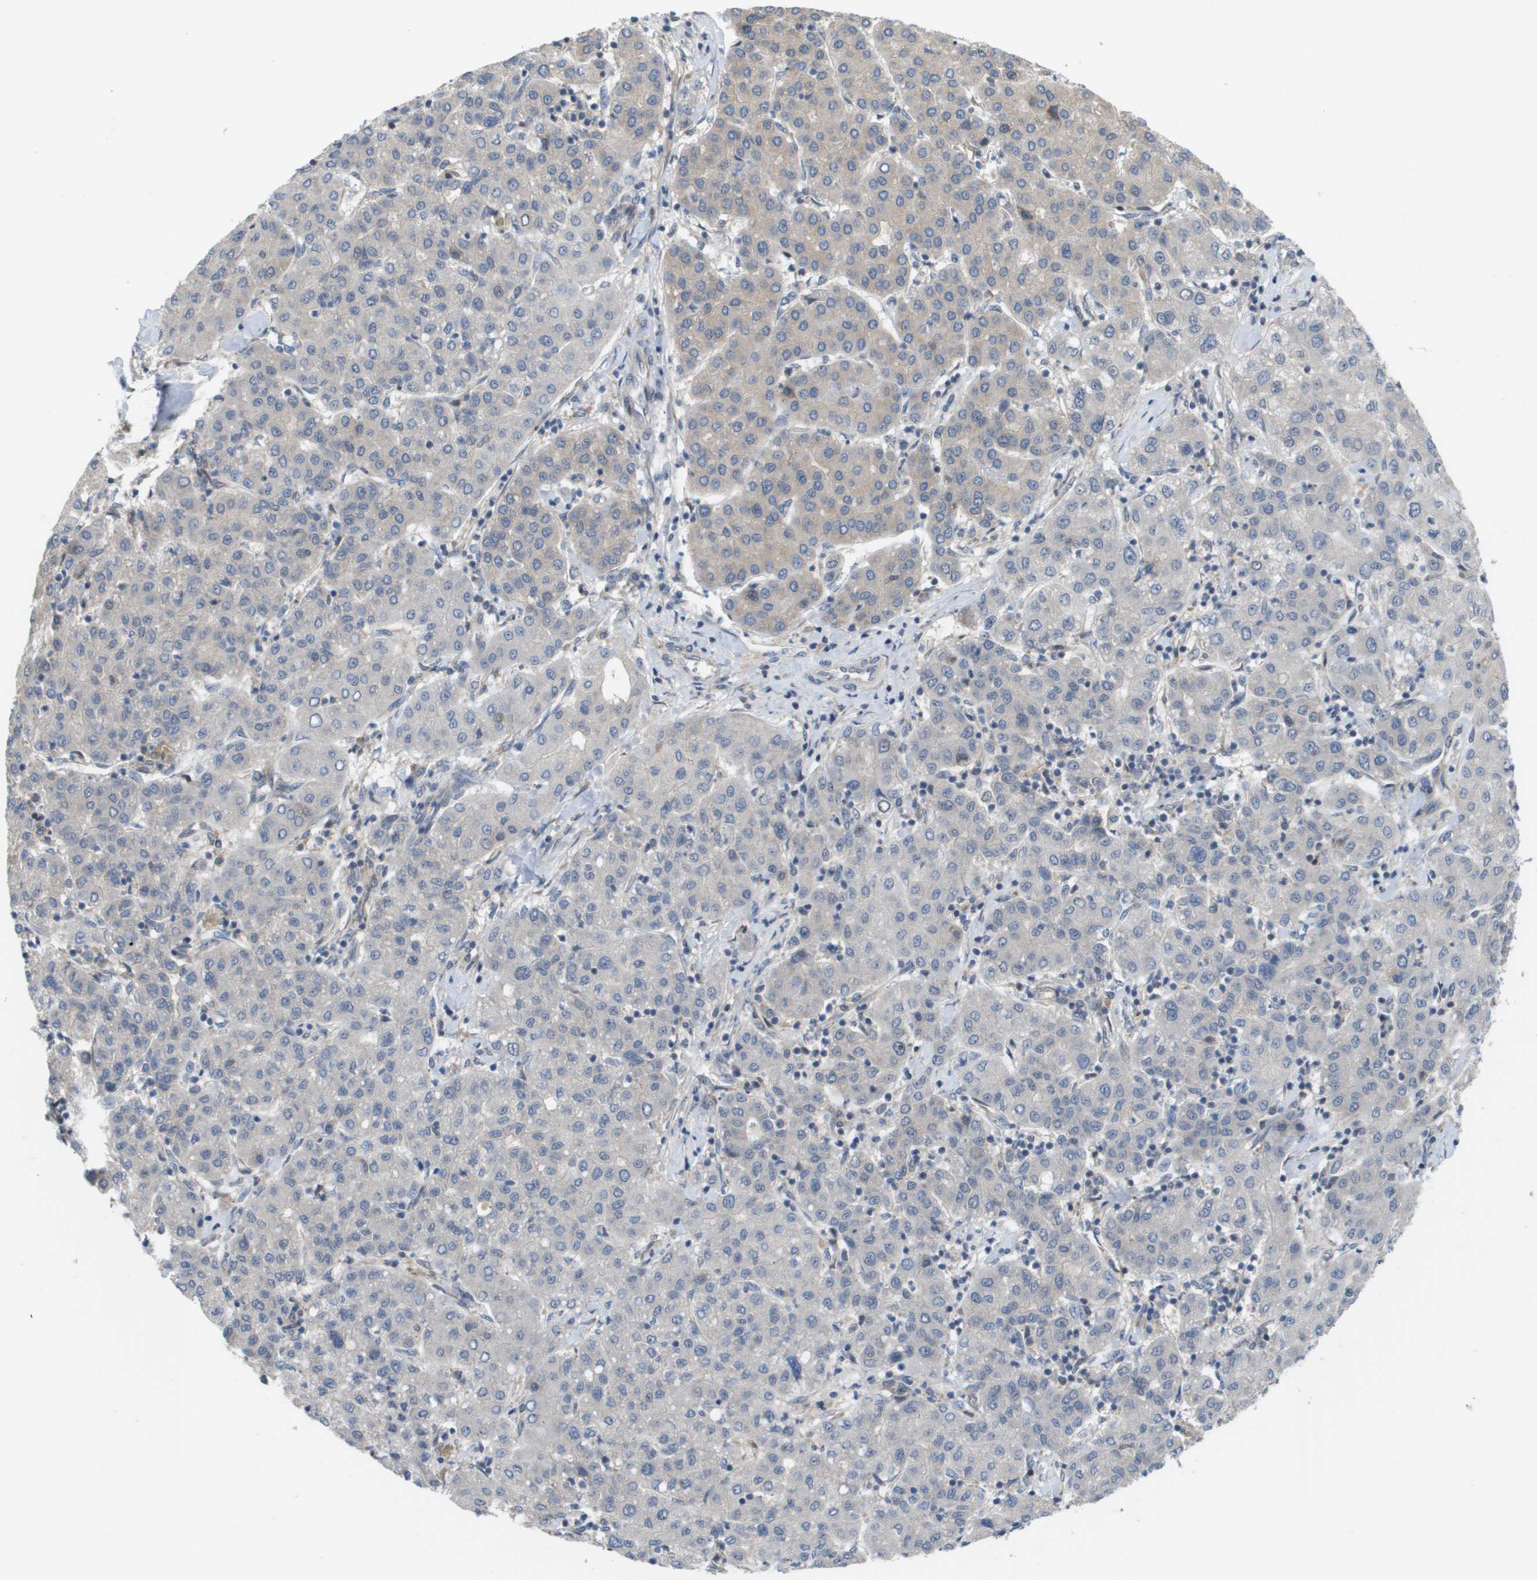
{"staining": {"intensity": "negative", "quantity": "none", "location": "none"}, "tissue": "liver cancer", "cell_type": "Tumor cells", "image_type": "cancer", "snomed": [{"axis": "morphology", "description": "Carcinoma, Hepatocellular, NOS"}, {"axis": "topography", "description": "Liver"}], "caption": "Liver cancer was stained to show a protein in brown. There is no significant staining in tumor cells.", "gene": "CTPS2", "patient": {"sex": "male", "age": 65}}